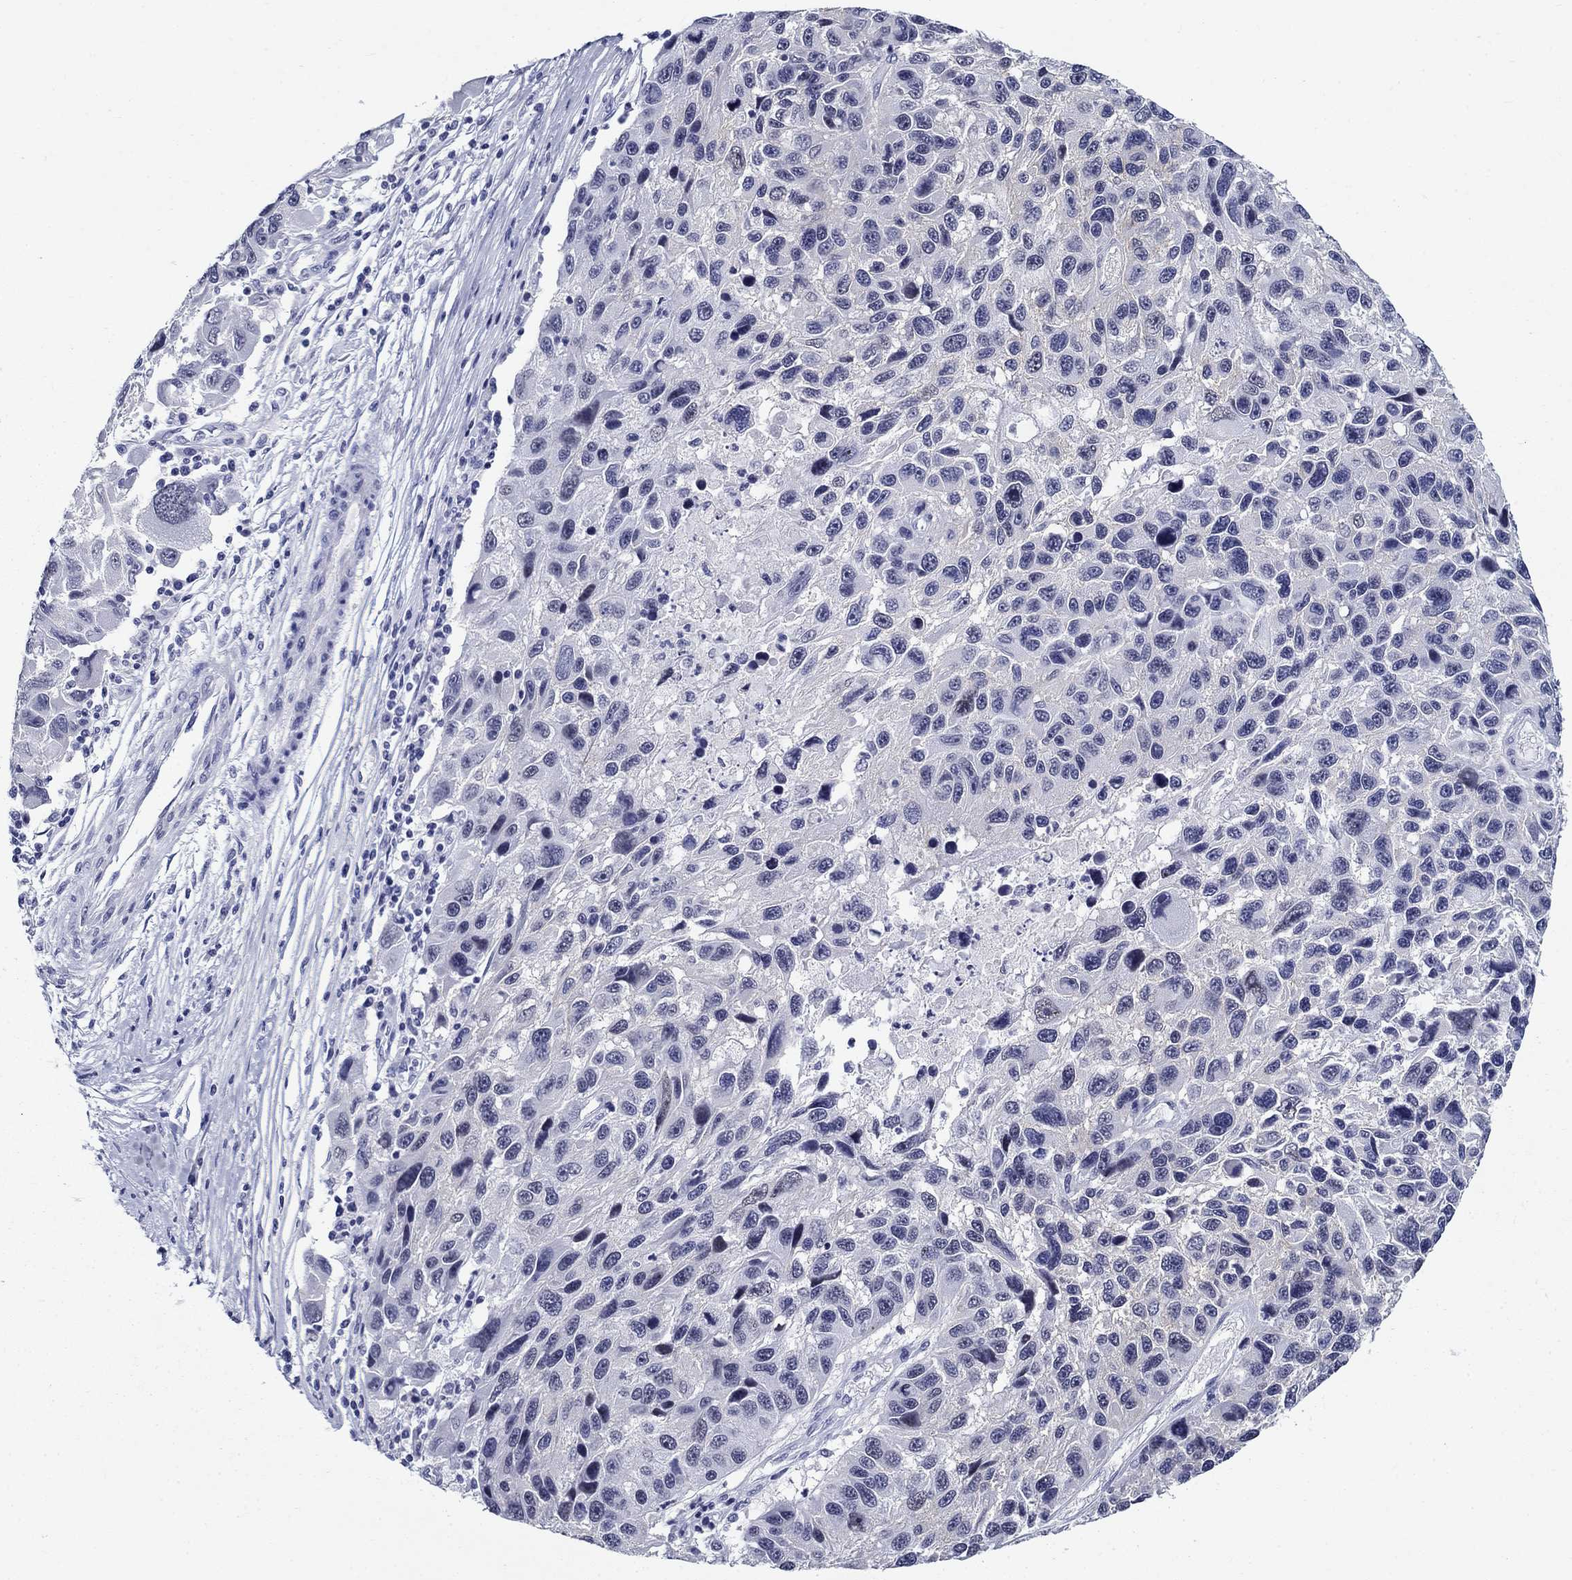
{"staining": {"intensity": "weak", "quantity": "<25%", "location": "cytoplasmic/membranous"}, "tissue": "melanoma", "cell_type": "Tumor cells", "image_type": "cancer", "snomed": [{"axis": "morphology", "description": "Malignant melanoma, NOS"}, {"axis": "topography", "description": "Skin"}], "caption": "Histopathology image shows no protein expression in tumor cells of malignant melanoma tissue.", "gene": "C4orf19", "patient": {"sex": "male", "age": 53}}